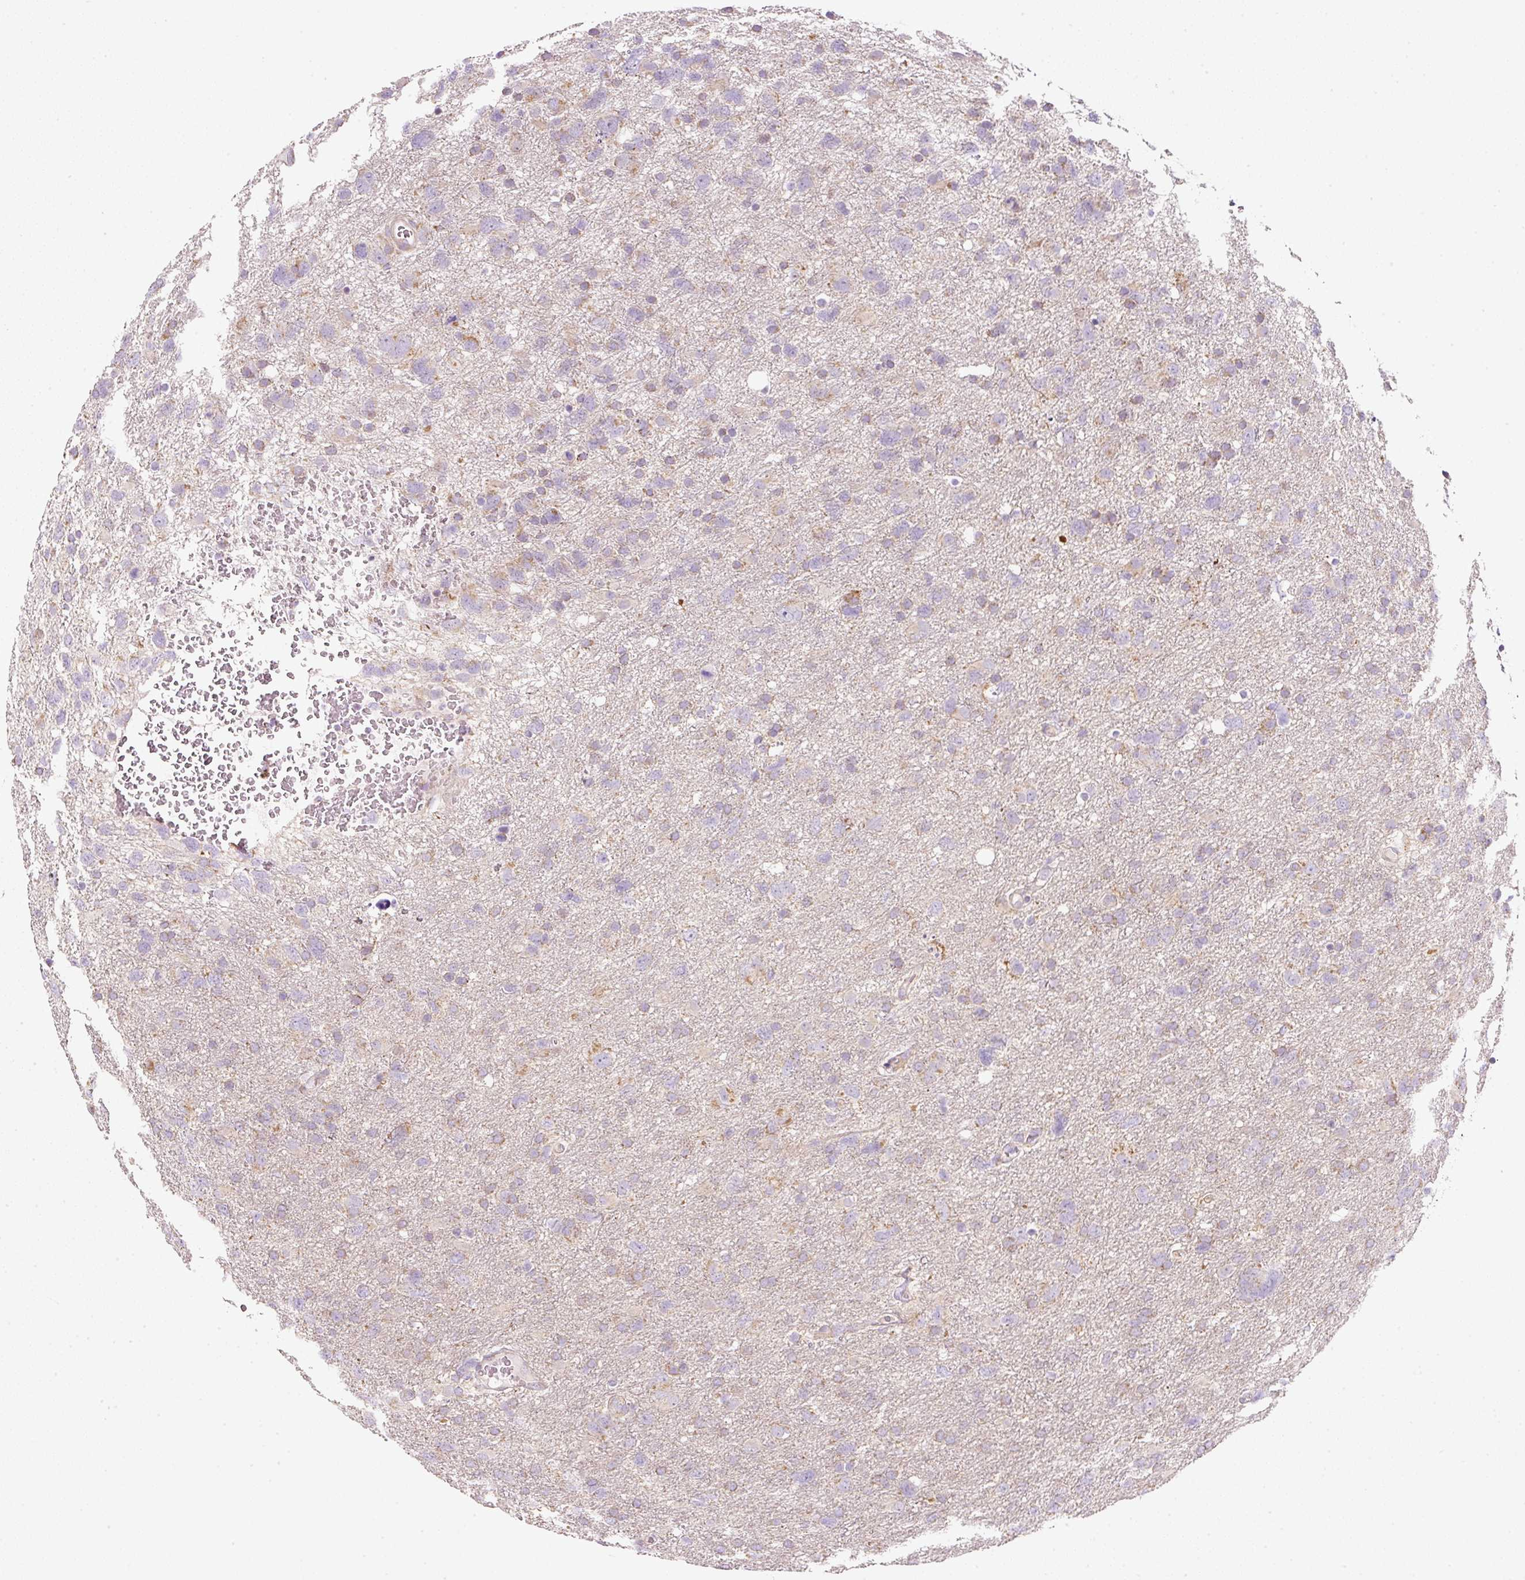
{"staining": {"intensity": "moderate", "quantity": "<25%", "location": "cytoplasmic/membranous"}, "tissue": "glioma", "cell_type": "Tumor cells", "image_type": "cancer", "snomed": [{"axis": "morphology", "description": "Glioma, malignant, High grade"}, {"axis": "topography", "description": "Brain"}], "caption": "The micrograph displays immunohistochemical staining of glioma. There is moderate cytoplasmic/membranous positivity is appreciated in about <25% of tumor cells. The protein is stained brown, and the nuclei are stained in blue (DAB (3,3'-diaminobenzidine) IHC with brightfield microscopy, high magnification).", "gene": "NDUFA1", "patient": {"sex": "male", "age": 61}}